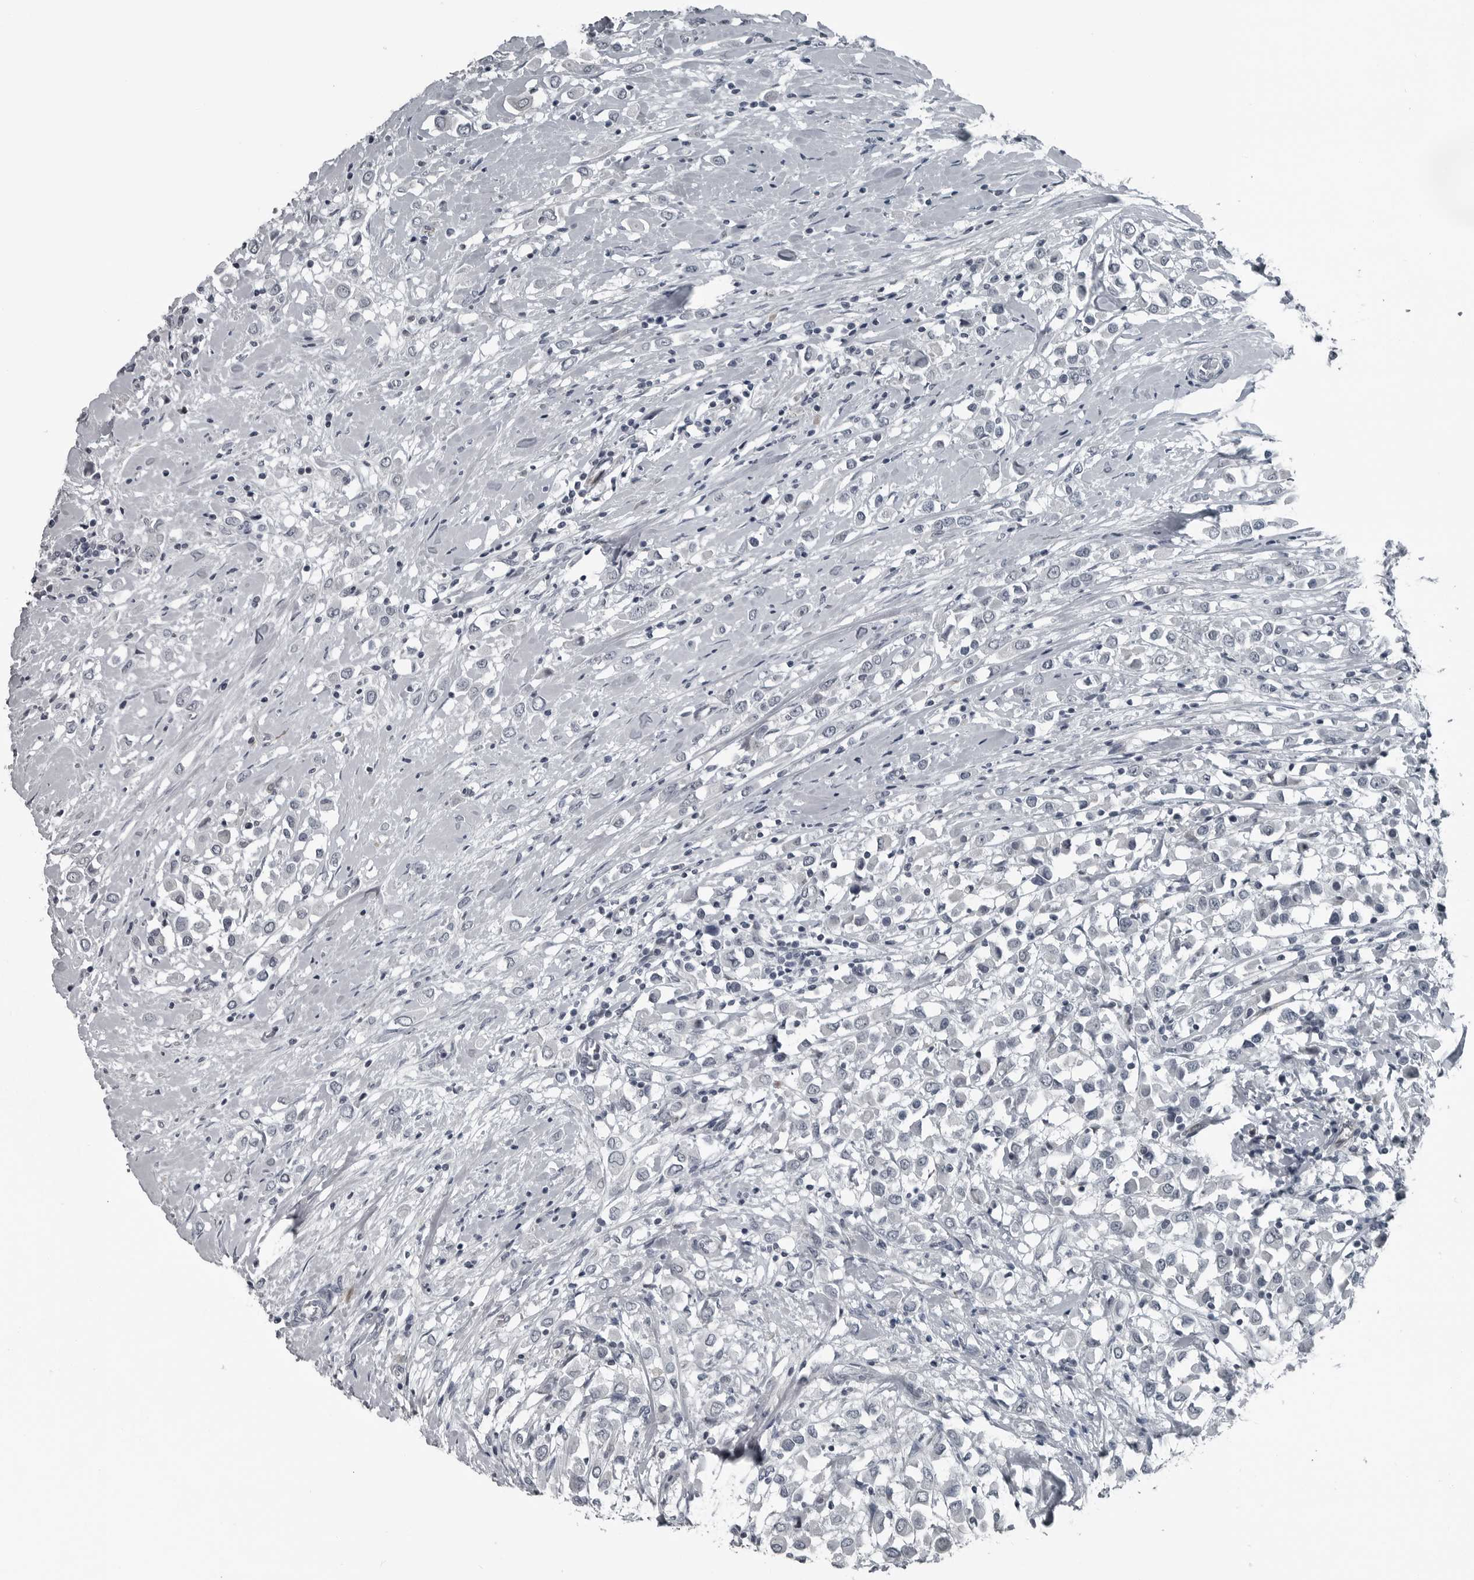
{"staining": {"intensity": "negative", "quantity": "none", "location": "none"}, "tissue": "breast cancer", "cell_type": "Tumor cells", "image_type": "cancer", "snomed": [{"axis": "morphology", "description": "Duct carcinoma"}, {"axis": "topography", "description": "Breast"}], "caption": "Tumor cells show no significant protein positivity in breast cancer (invasive ductal carcinoma). (Brightfield microscopy of DAB immunohistochemistry (IHC) at high magnification).", "gene": "DNAAF11", "patient": {"sex": "female", "age": 61}}